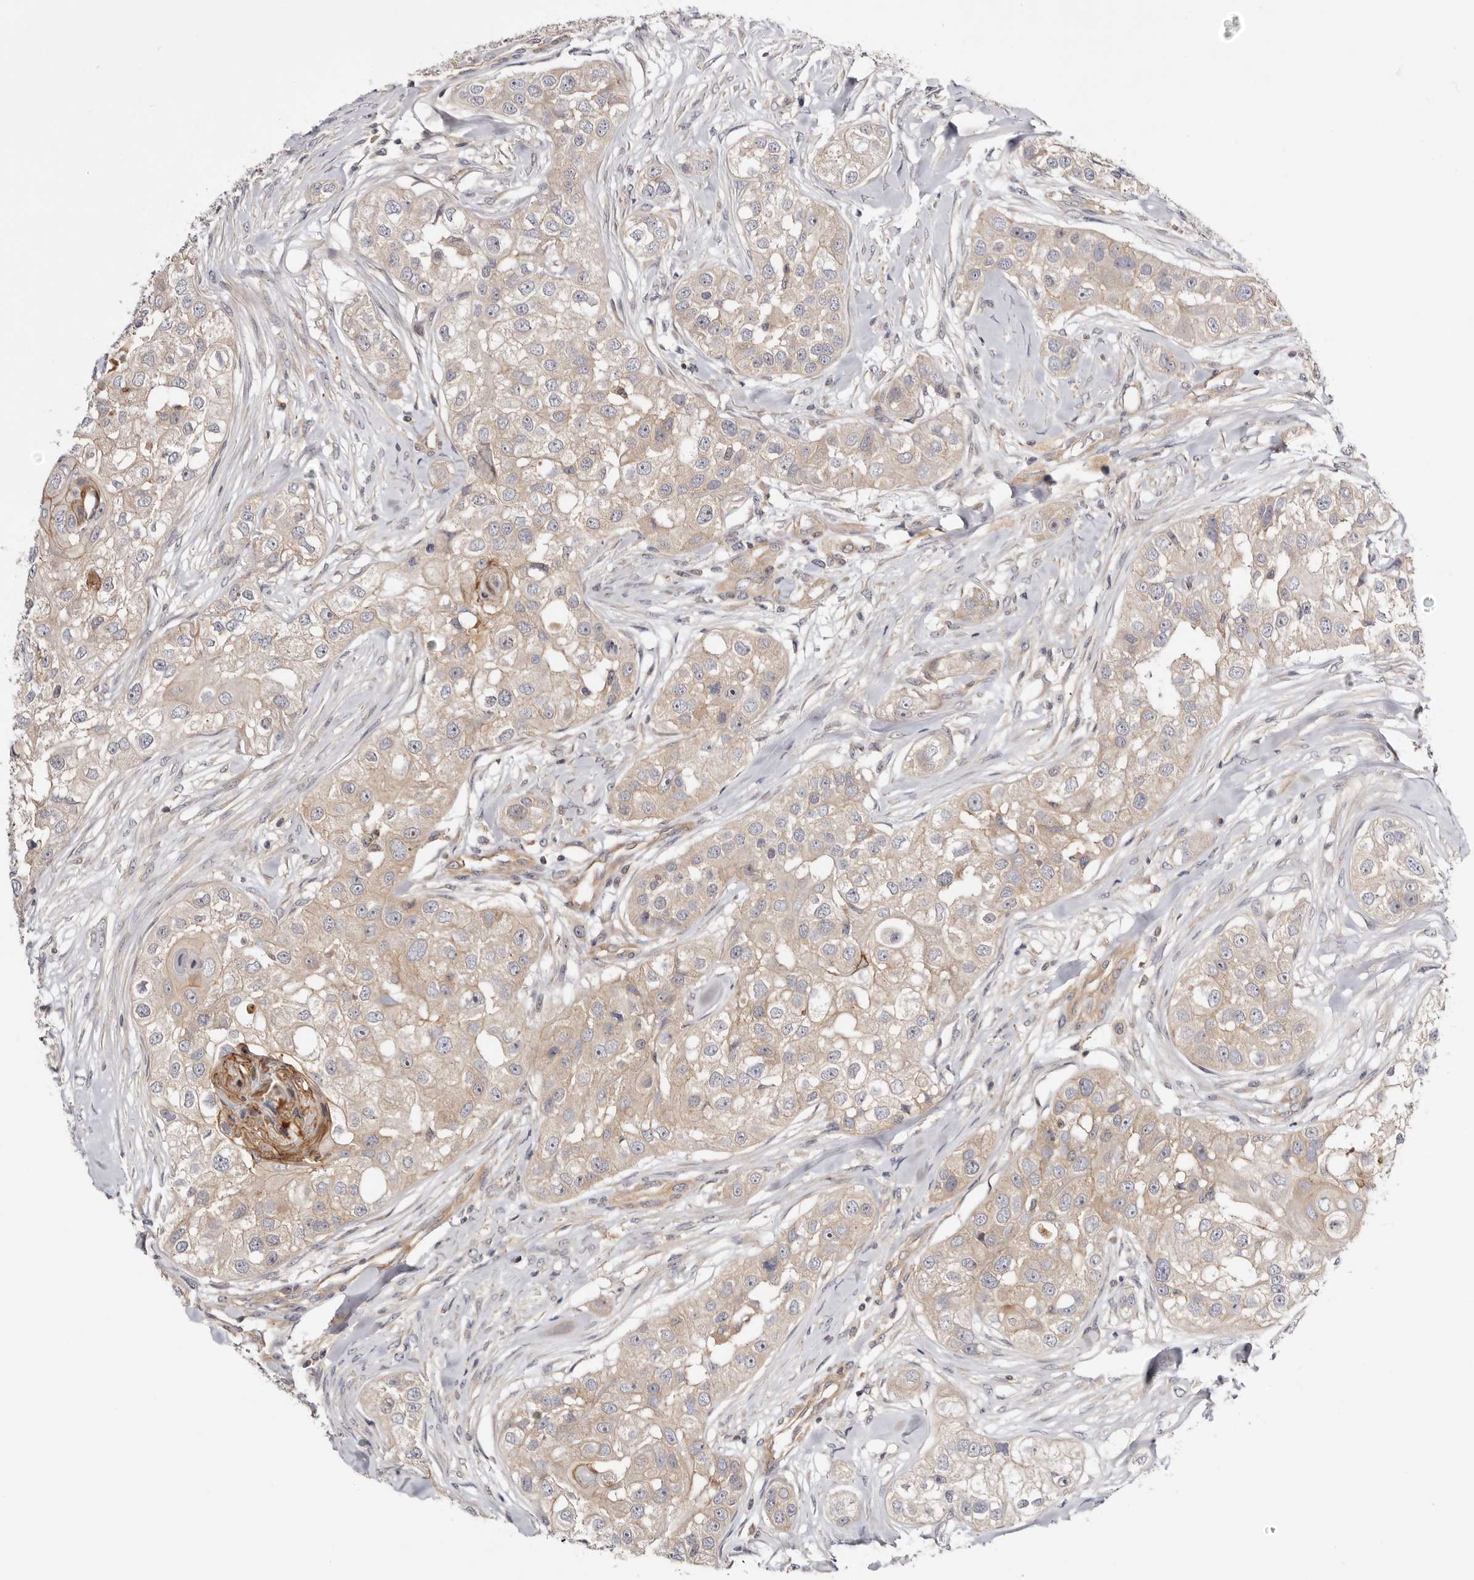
{"staining": {"intensity": "weak", "quantity": ">75%", "location": "cytoplasmic/membranous"}, "tissue": "head and neck cancer", "cell_type": "Tumor cells", "image_type": "cancer", "snomed": [{"axis": "morphology", "description": "Normal tissue, NOS"}, {"axis": "morphology", "description": "Squamous cell carcinoma, NOS"}, {"axis": "topography", "description": "Skeletal muscle"}, {"axis": "topography", "description": "Head-Neck"}], "caption": "Head and neck squamous cell carcinoma stained with immunohistochemistry exhibits weak cytoplasmic/membranous staining in approximately >75% of tumor cells. The staining was performed using DAB, with brown indicating positive protein expression. Nuclei are stained blue with hematoxylin.", "gene": "PANK4", "patient": {"sex": "male", "age": 51}}